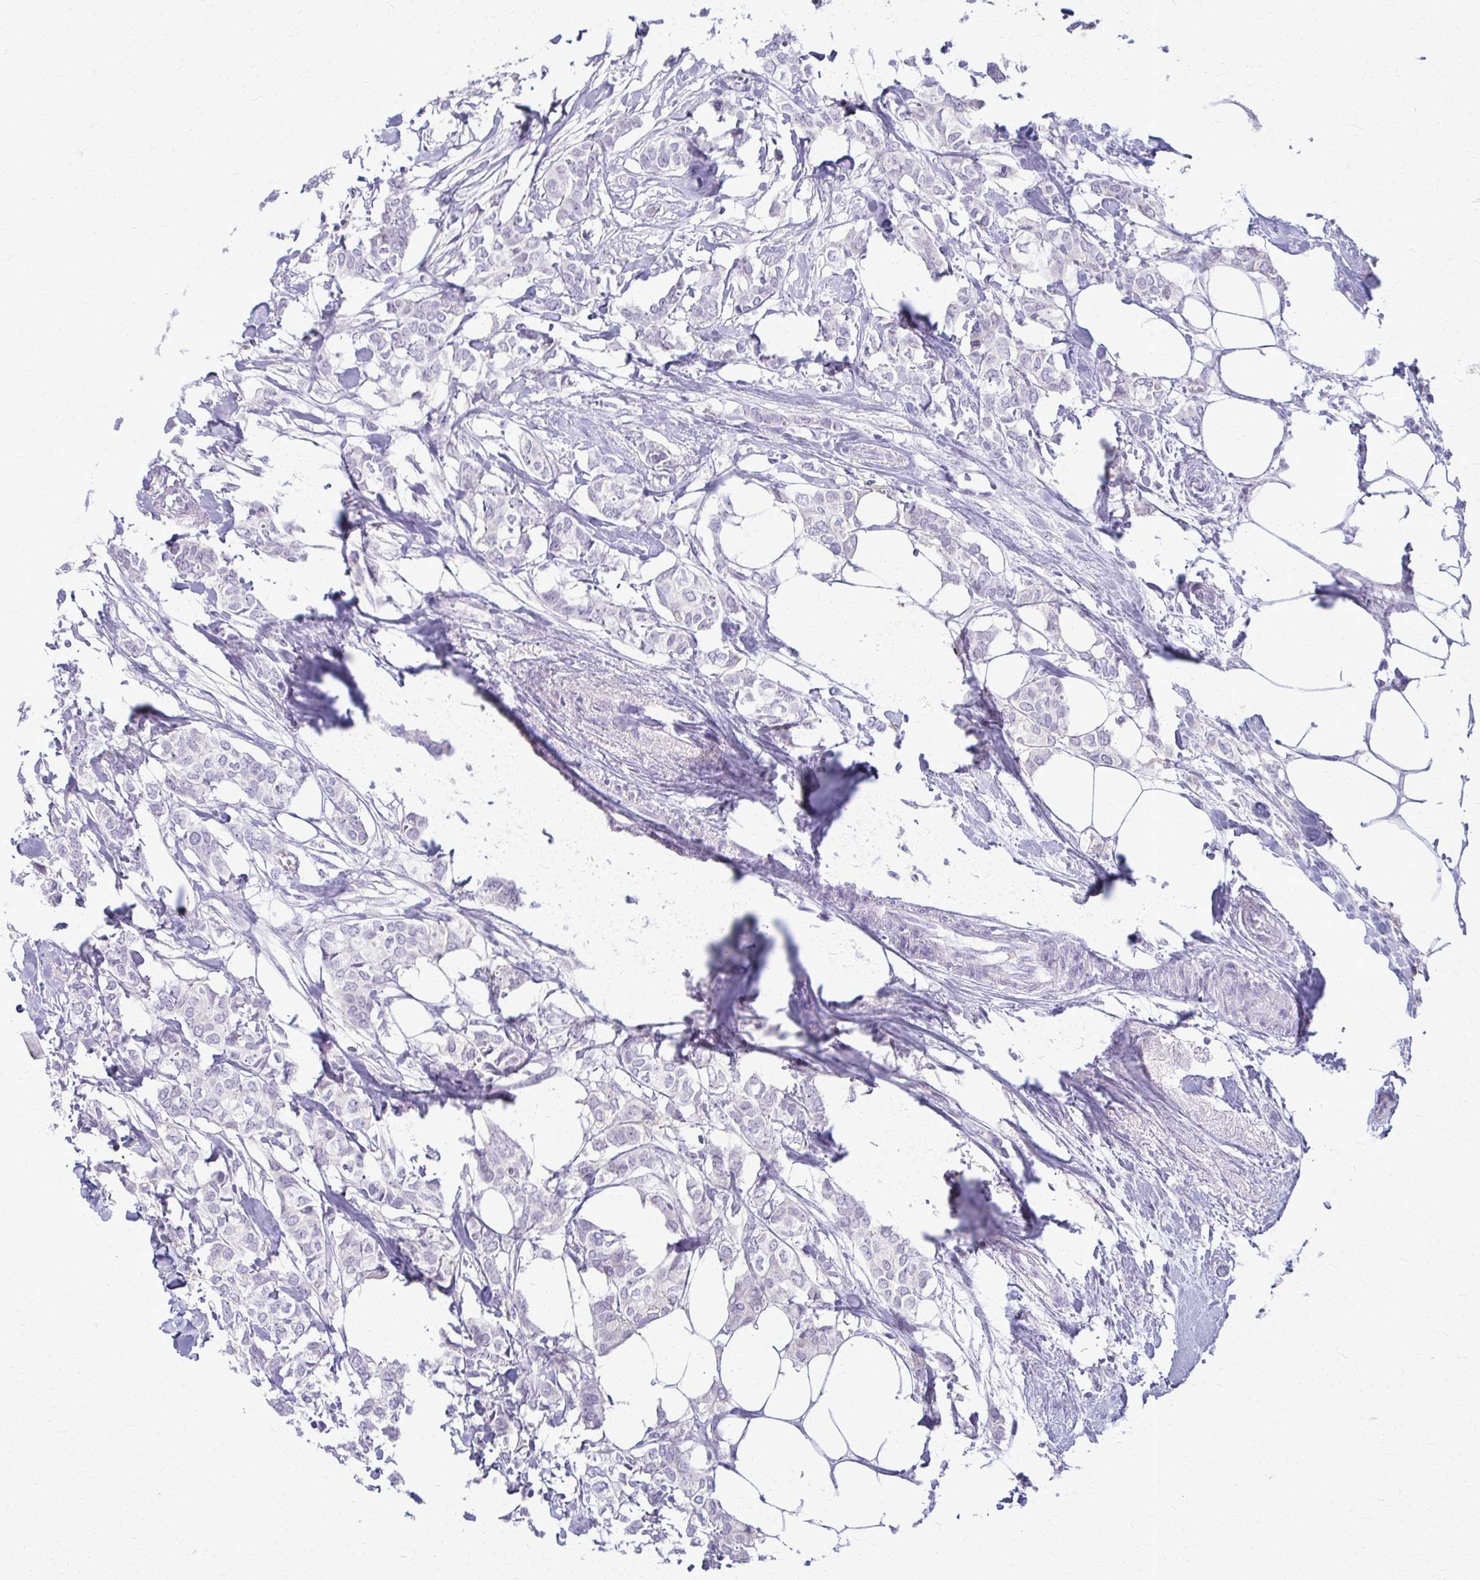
{"staining": {"intensity": "negative", "quantity": "none", "location": "none"}, "tissue": "breast cancer", "cell_type": "Tumor cells", "image_type": "cancer", "snomed": [{"axis": "morphology", "description": "Duct carcinoma"}, {"axis": "topography", "description": "Breast"}], "caption": "There is no significant staining in tumor cells of breast cancer (invasive ductal carcinoma).", "gene": "ACSM2B", "patient": {"sex": "female", "age": 62}}